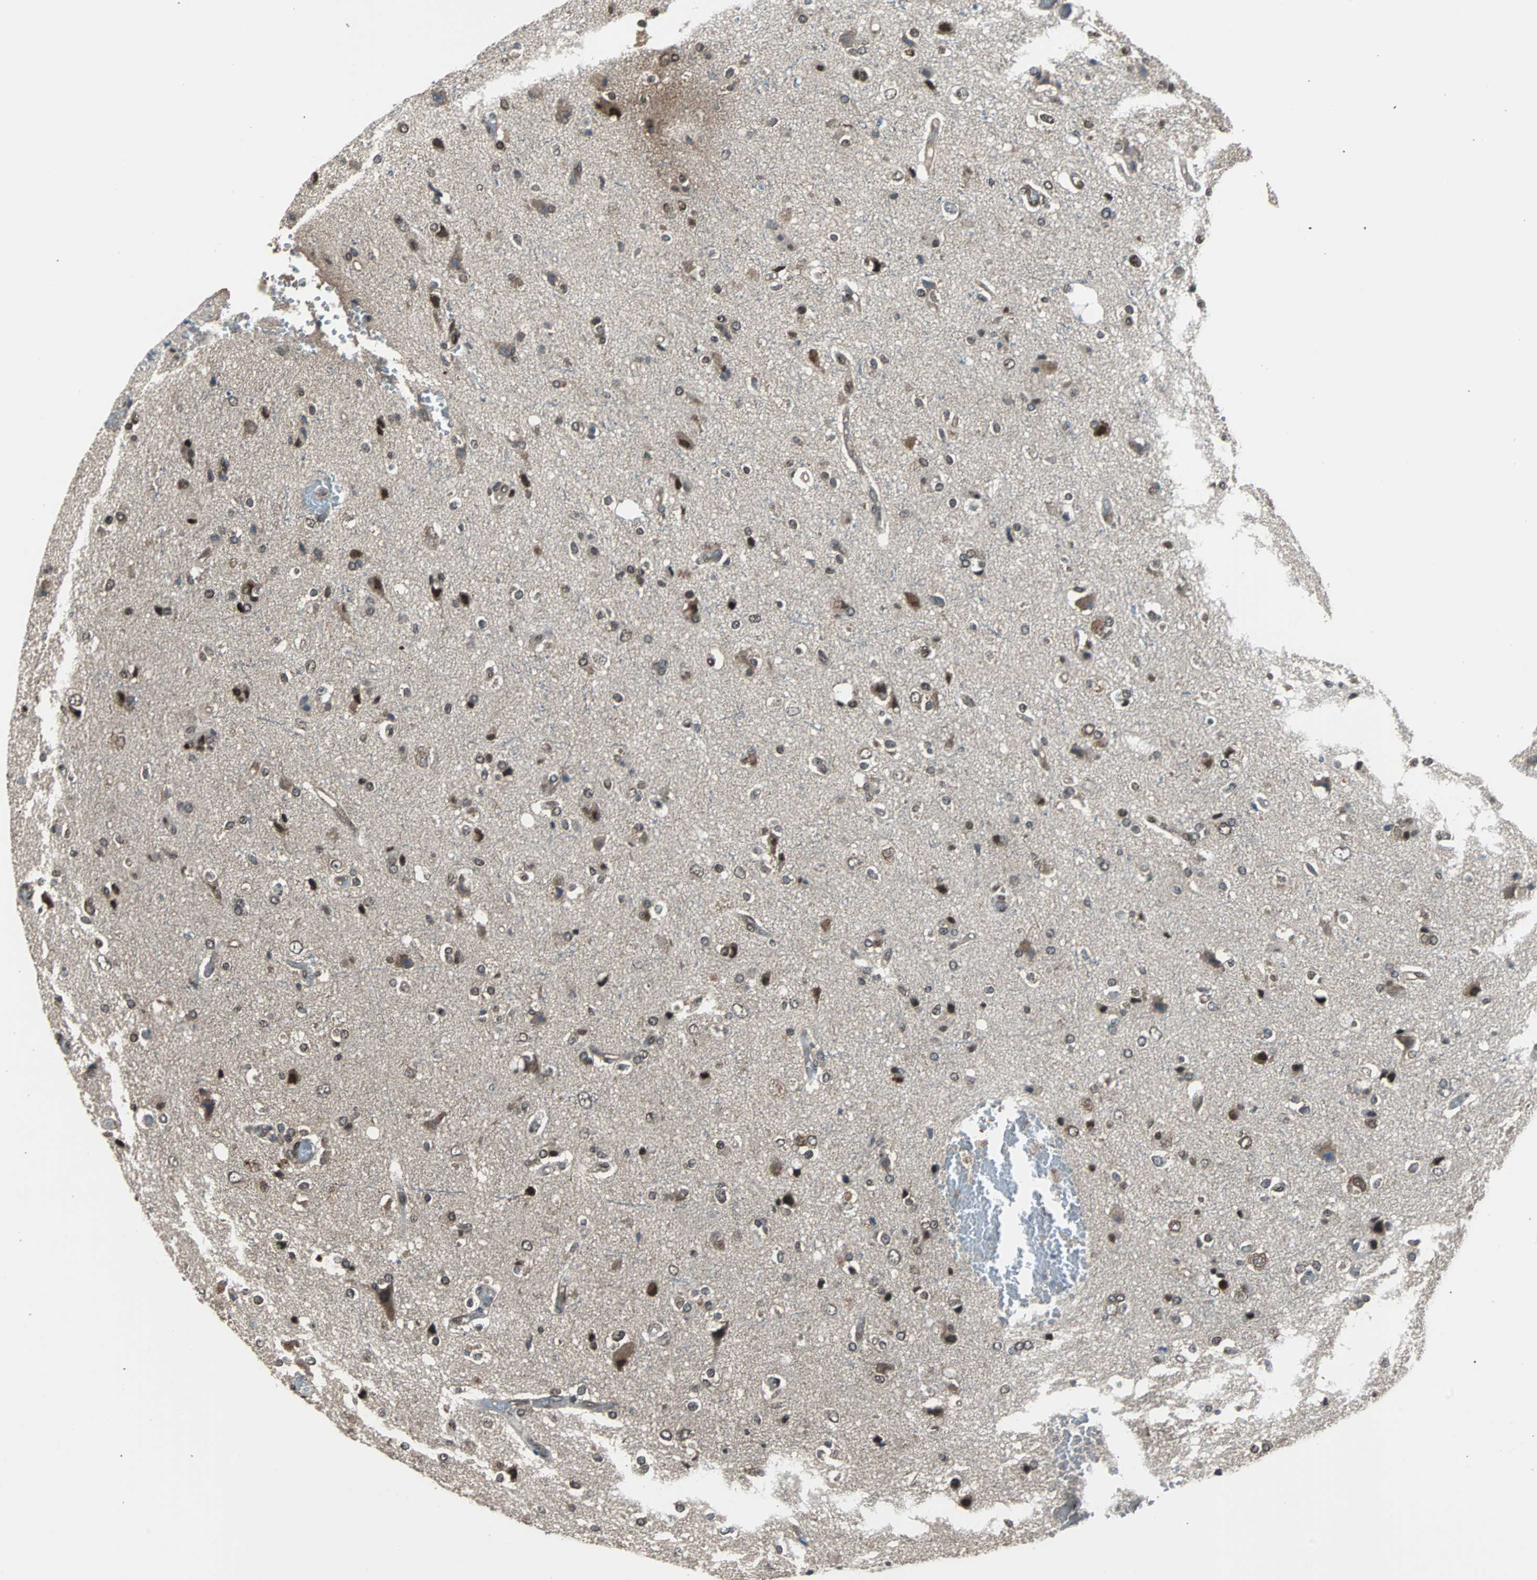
{"staining": {"intensity": "strong", "quantity": "25%-75%", "location": "cytoplasmic/membranous,nuclear"}, "tissue": "glioma", "cell_type": "Tumor cells", "image_type": "cancer", "snomed": [{"axis": "morphology", "description": "Glioma, malignant, High grade"}, {"axis": "topography", "description": "Brain"}], "caption": "Strong cytoplasmic/membranous and nuclear protein staining is present in approximately 25%-75% of tumor cells in malignant high-grade glioma. Using DAB (3,3'-diaminobenzidine) (brown) and hematoxylin (blue) stains, captured at high magnification using brightfield microscopy.", "gene": "VCP", "patient": {"sex": "male", "age": 47}}